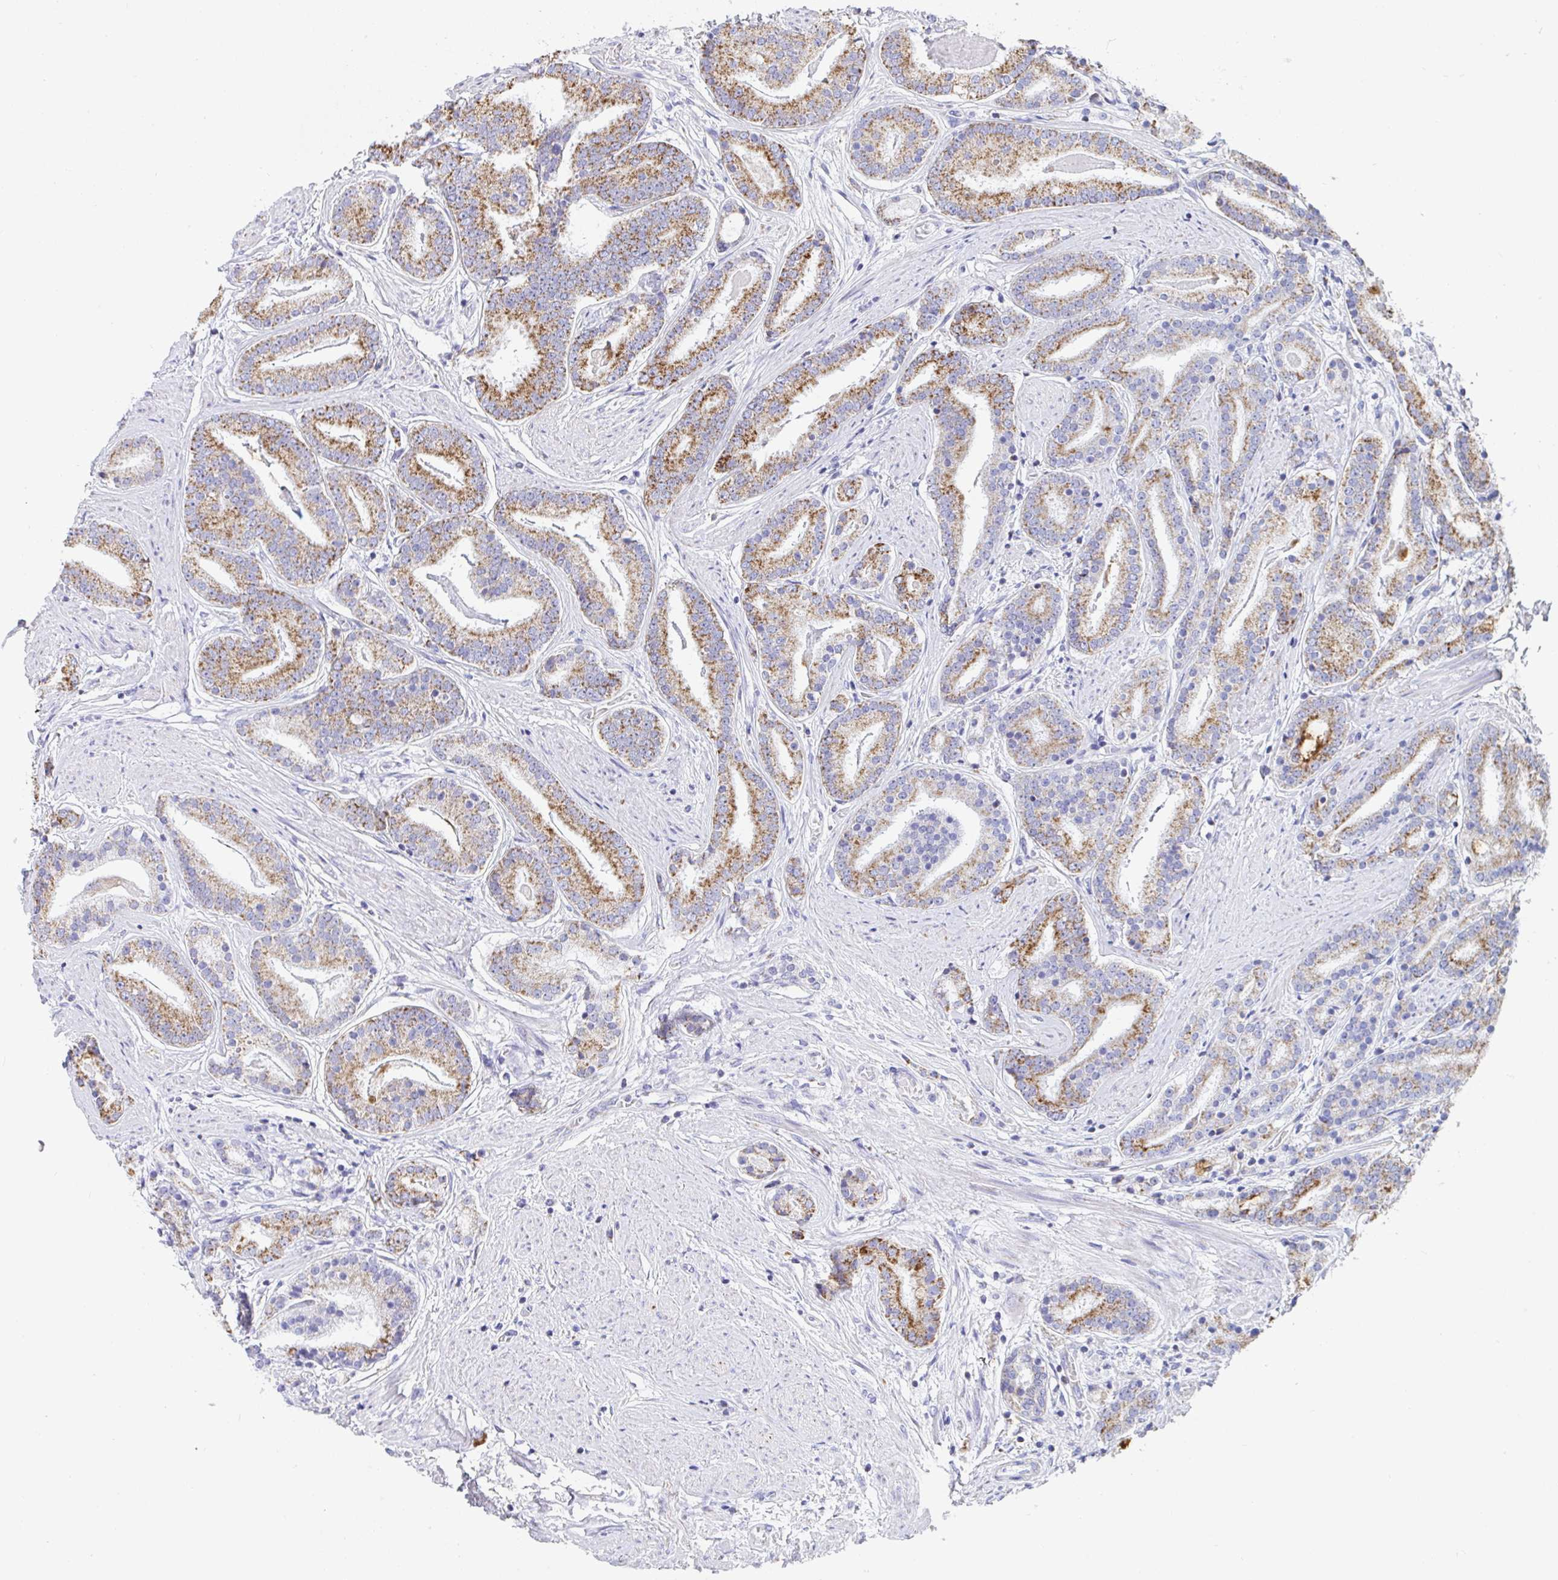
{"staining": {"intensity": "moderate", "quantity": "25%-75%", "location": "cytoplasmic/membranous"}, "tissue": "prostate cancer", "cell_type": "Tumor cells", "image_type": "cancer", "snomed": [{"axis": "morphology", "description": "Adenocarcinoma, High grade"}, {"axis": "topography", "description": "Prostate"}], "caption": "This photomicrograph reveals IHC staining of prostate cancer (adenocarcinoma (high-grade)), with medium moderate cytoplasmic/membranous positivity in approximately 25%-75% of tumor cells.", "gene": "AIFM1", "patient": {"sex": "male", "age": 63}}